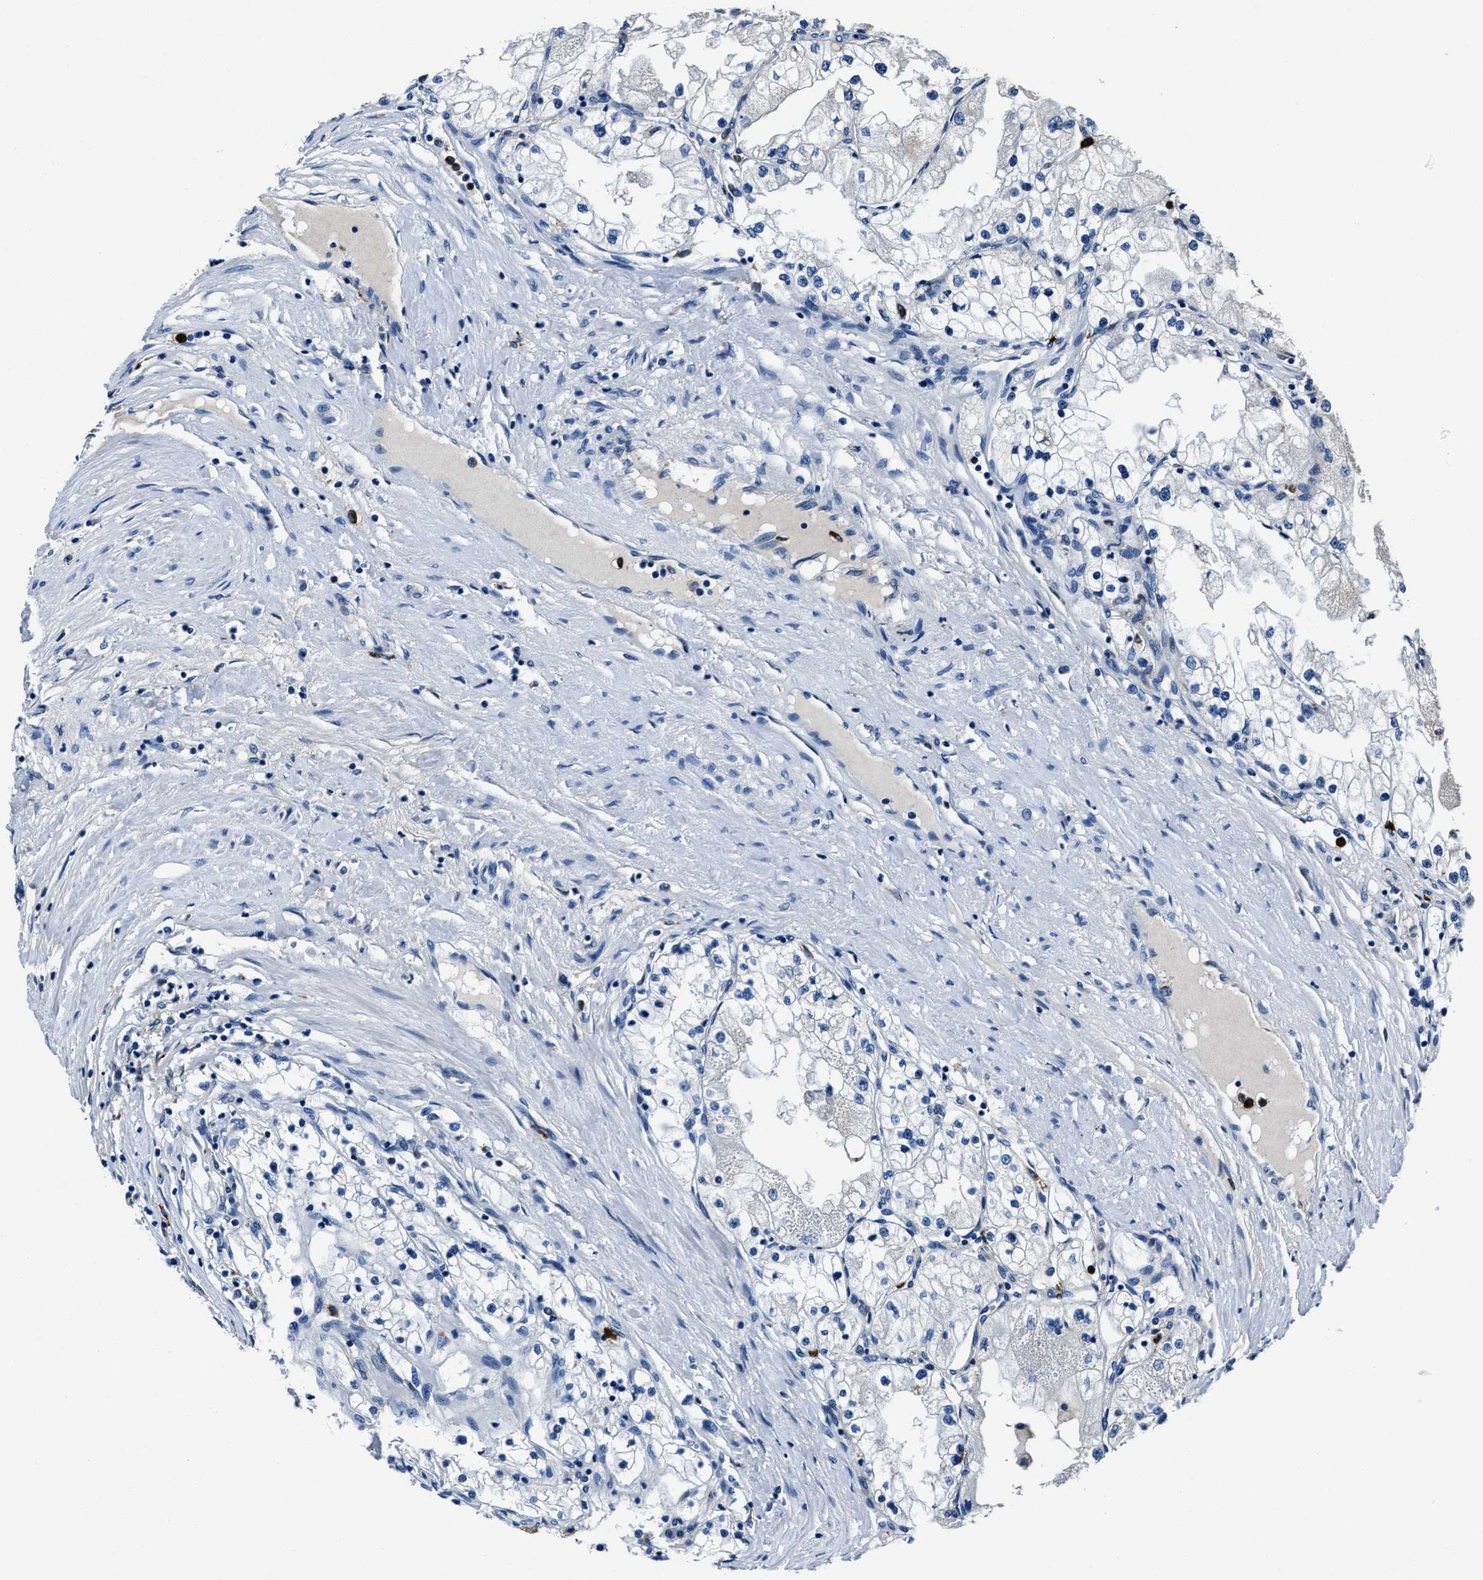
{"staining": {"intensity": "negative", "quantity": "none", "location": "none"}, "tissue": "renal cancer", "cell_type": "Tumor cells", "image_type": "cancer", "snomed": [{"axis": "morphology", "description": "Adenocarcinoma, NOS"}, {"axis": "topography", "description": "Kidney"}], "caption": "Immunohistochemistry of human renal cancer (adenocarcinoma) displays no expression in tumor cells.", "gene": "FGL2", "patient": {"sex": "male", "age": 68}}